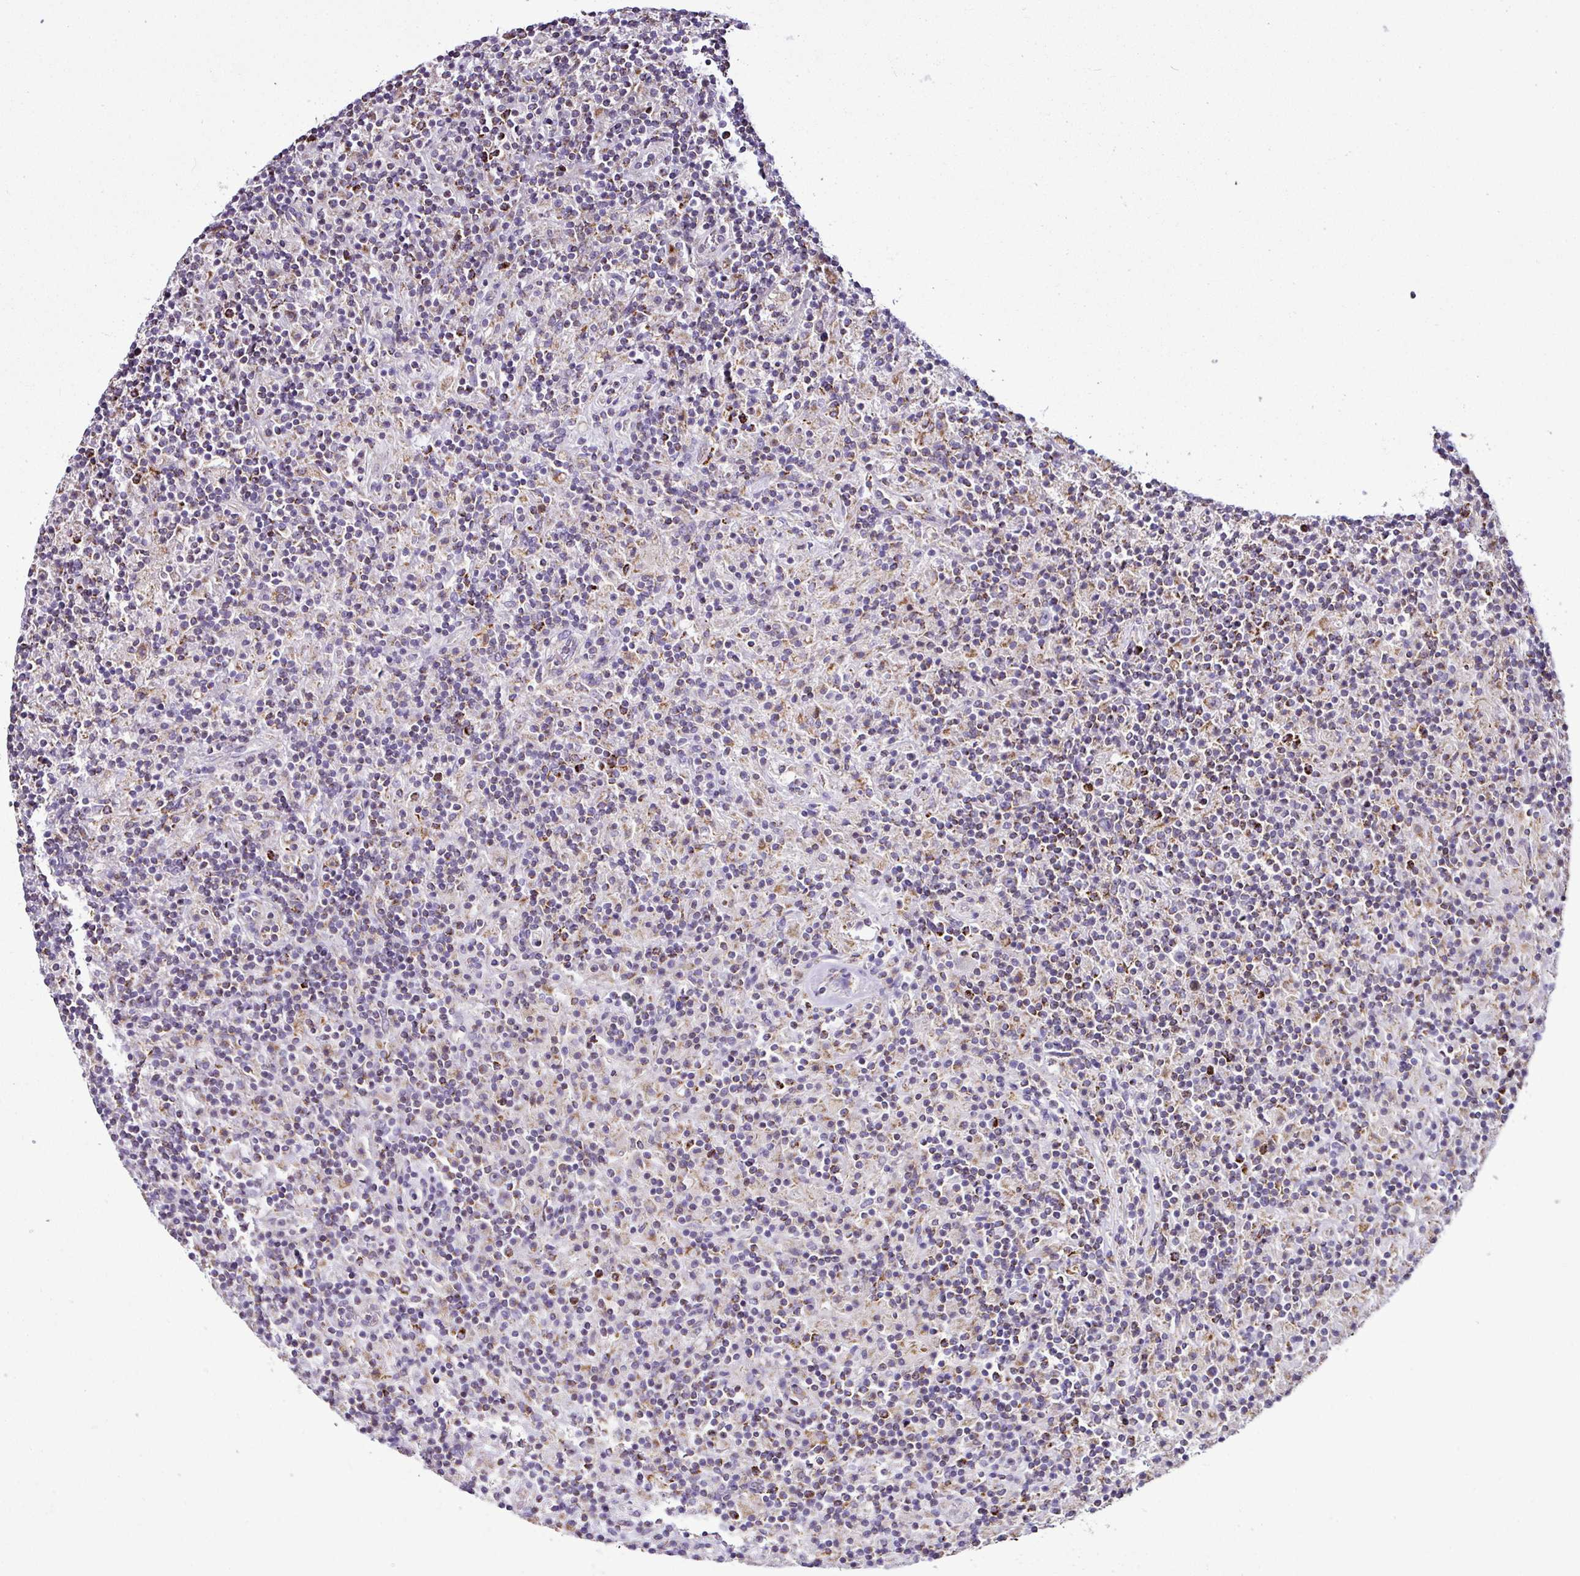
{"staining": {"intensity": "negative", "quantity": "none", "location": "none"}, "tissue": "lymphoma", "cell_type": "Tumor cells", "image_type": "cancer", "snomed": [{"axis": "morphology", "description": "Hodgkin's disease, NOS"}, {"axis": "topography", "description": "Lymph node"}], "caption": "Tumor cells show no significant protein expression in Hodgkin's disease.", "gene": "DPAGT1", "patient": {"sex": "male", "age": 70}}